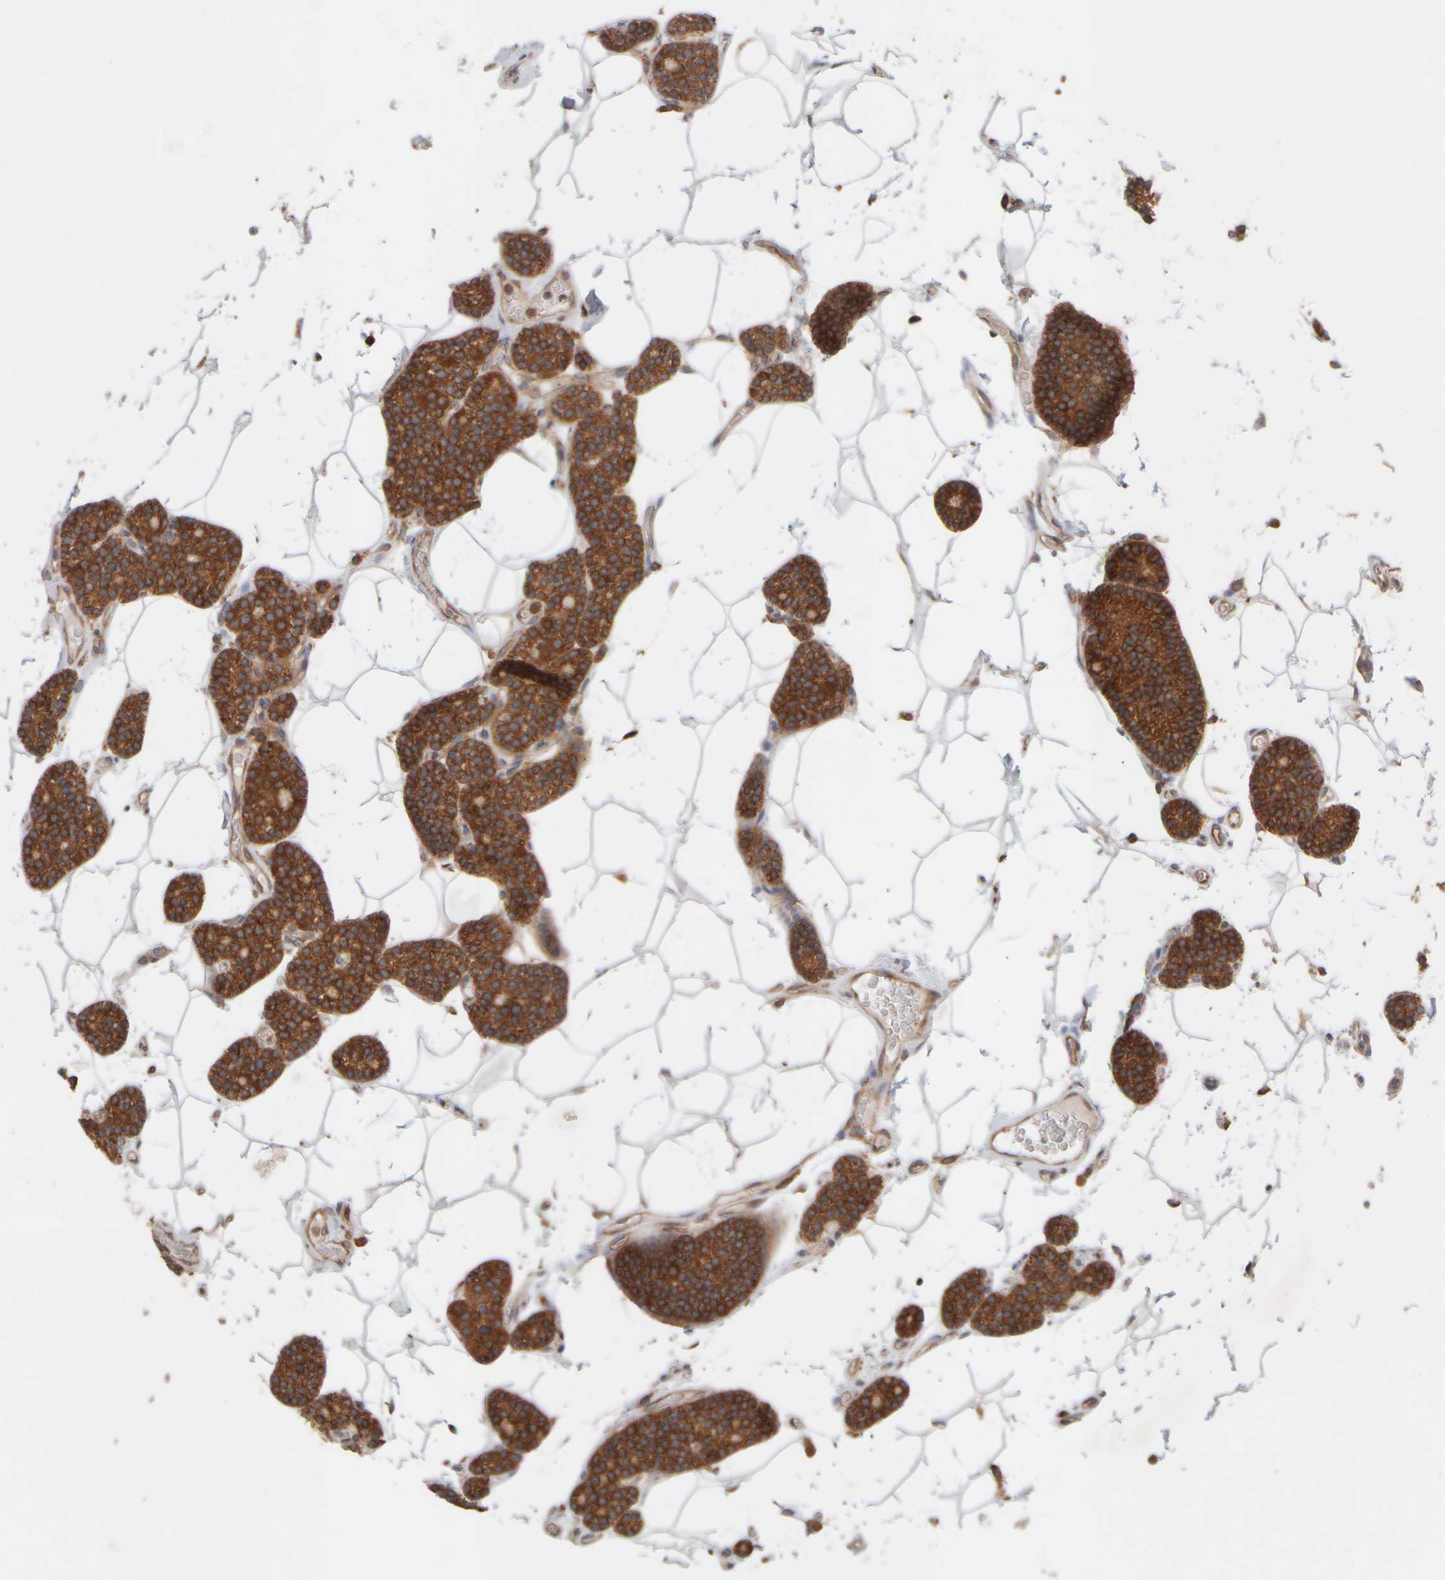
{"staining": {"intensity": "strong", "quantity": ">75%", "location": "cytoplasmic/membranous"}, "tissue": "parathyroid gland", "cell_type": "Glandular cells", "image_type": "normal", "snomed": [{"axis": "morphology", "description": "Normal tissue, NOS"}, {"axis": "topography", "description": "Parathyroid gland"}], "caption": "Strong cytoplasmic/membranous staining for a protein is seen in about >75% of glandular cells of benign parathyroid gland using immunohistochemistry.", "gene": "EIF2B3", "patient": {"sex": "male", "age": 52}}